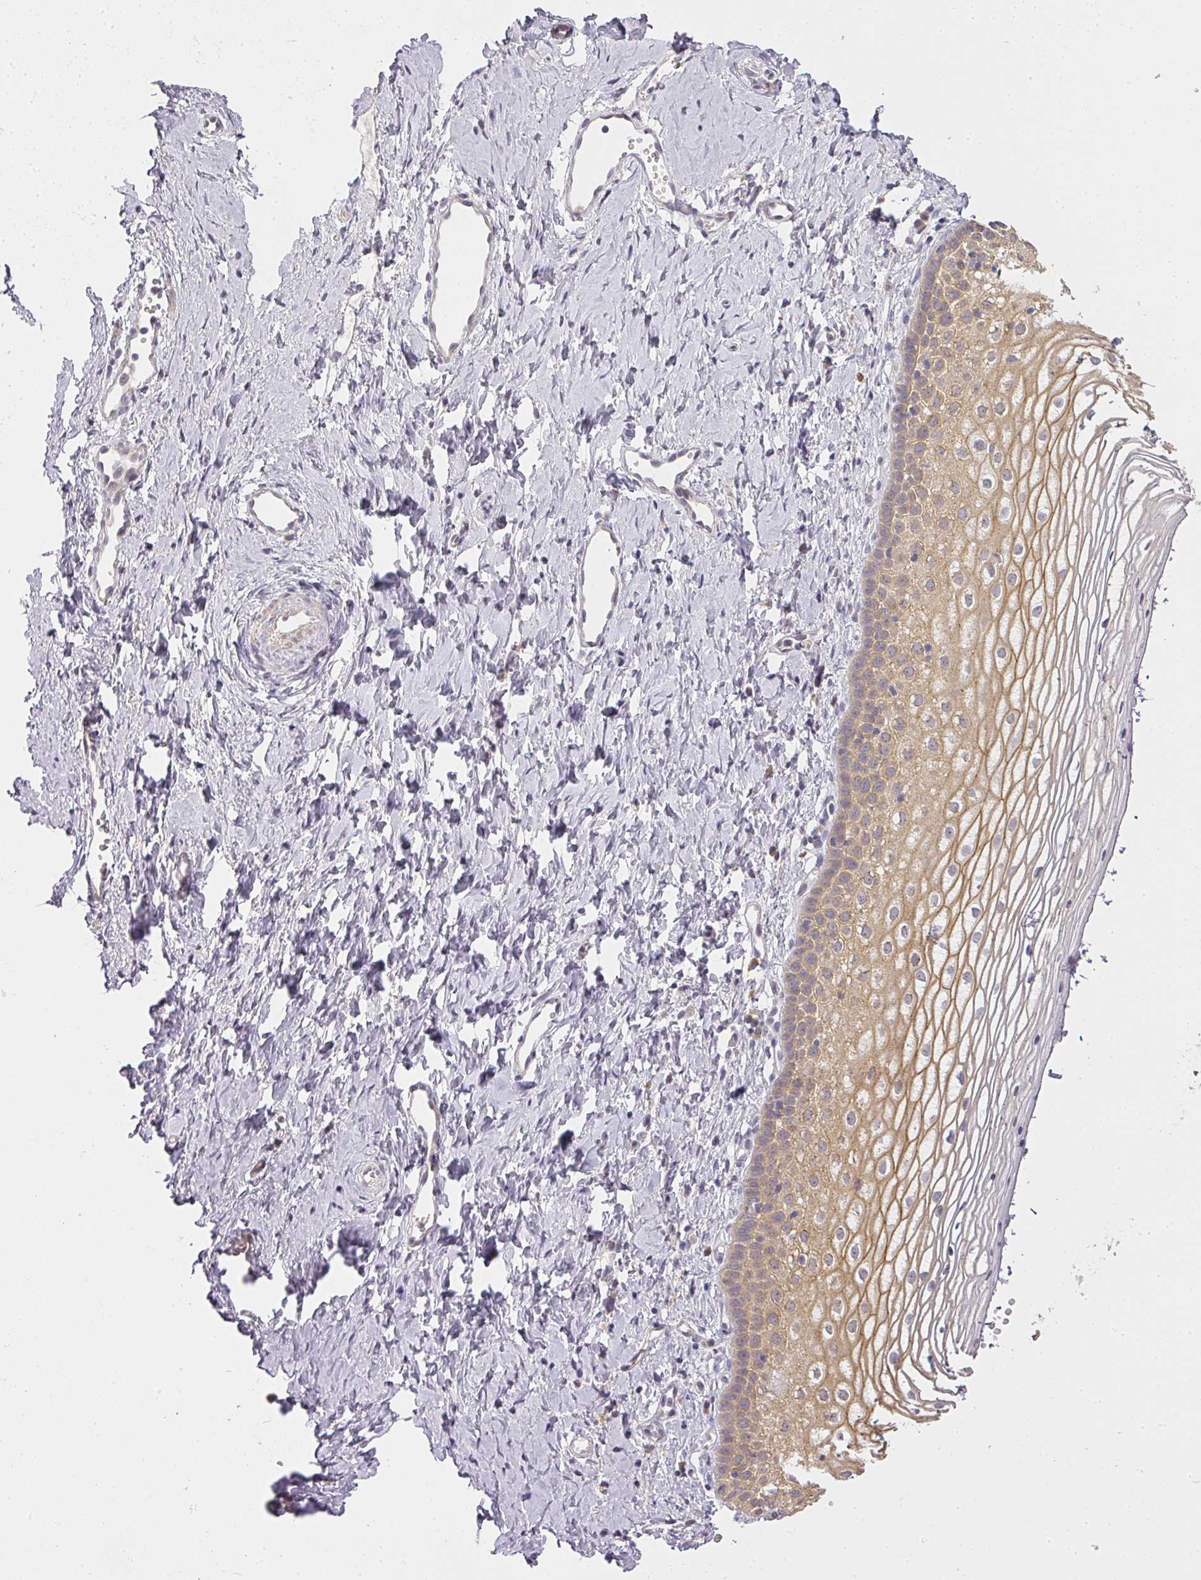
{"staining": {"intensity": "moderate", "quantity": ">75%", "location": "cytoplasmic/membranous"}, "tissue": "vagina", "cell_type": "Squamous epithelial cells", "image_type": "normal", "snomed": [{"axis": "morphology", "description": "Normal tissue, NOS"}, {"axis": "topography", "description": "Vagina"}], "caption": "Protein expression analysis of normal human vagina reveals moderate cytoplasmic/membranous positivity in about >75% of squamous epithelial cells.", "gene": "MED19", "patient": {"sex": "female", "age": 56}}